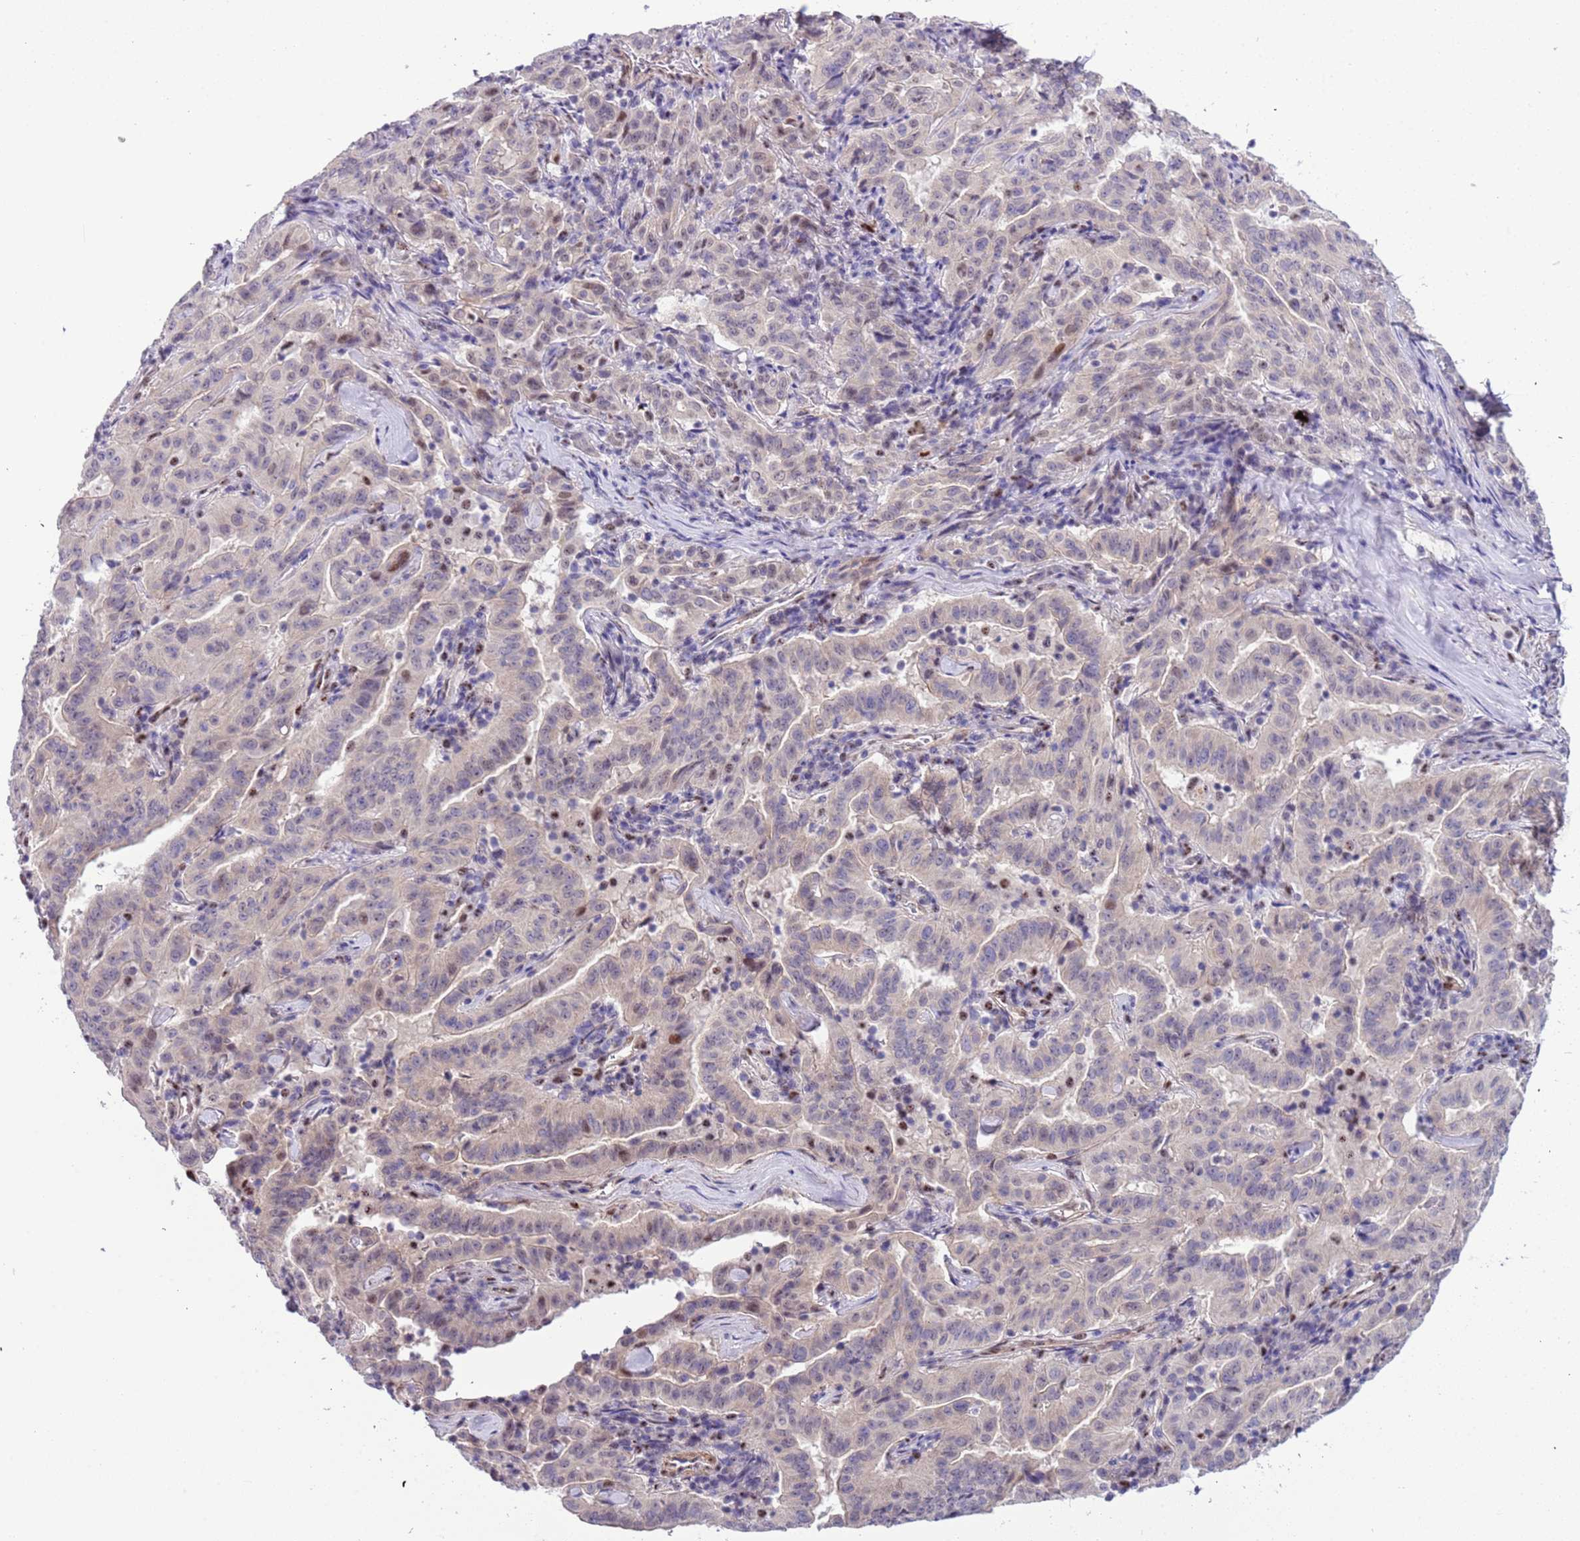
{"staining": {"intensity": "weak", "quantity": "<25%", "location": "nuclear"}, "tissue": "pancreatic cancer", "cell_type": "Tumor cells", "image_type": "cancer", "snomed": [{"axis": "morphology", "description": "Adenocarcinoma, NOS"}, {"axis": "topography", "description": "Pancreas"}], "caption": "A micrograph of human pancreatic cancer (adenocarcinoma) is negative for staining in tumor cells.", "gene": "PLEKHH1", "patient": {"sex": "male", "age": 63}}